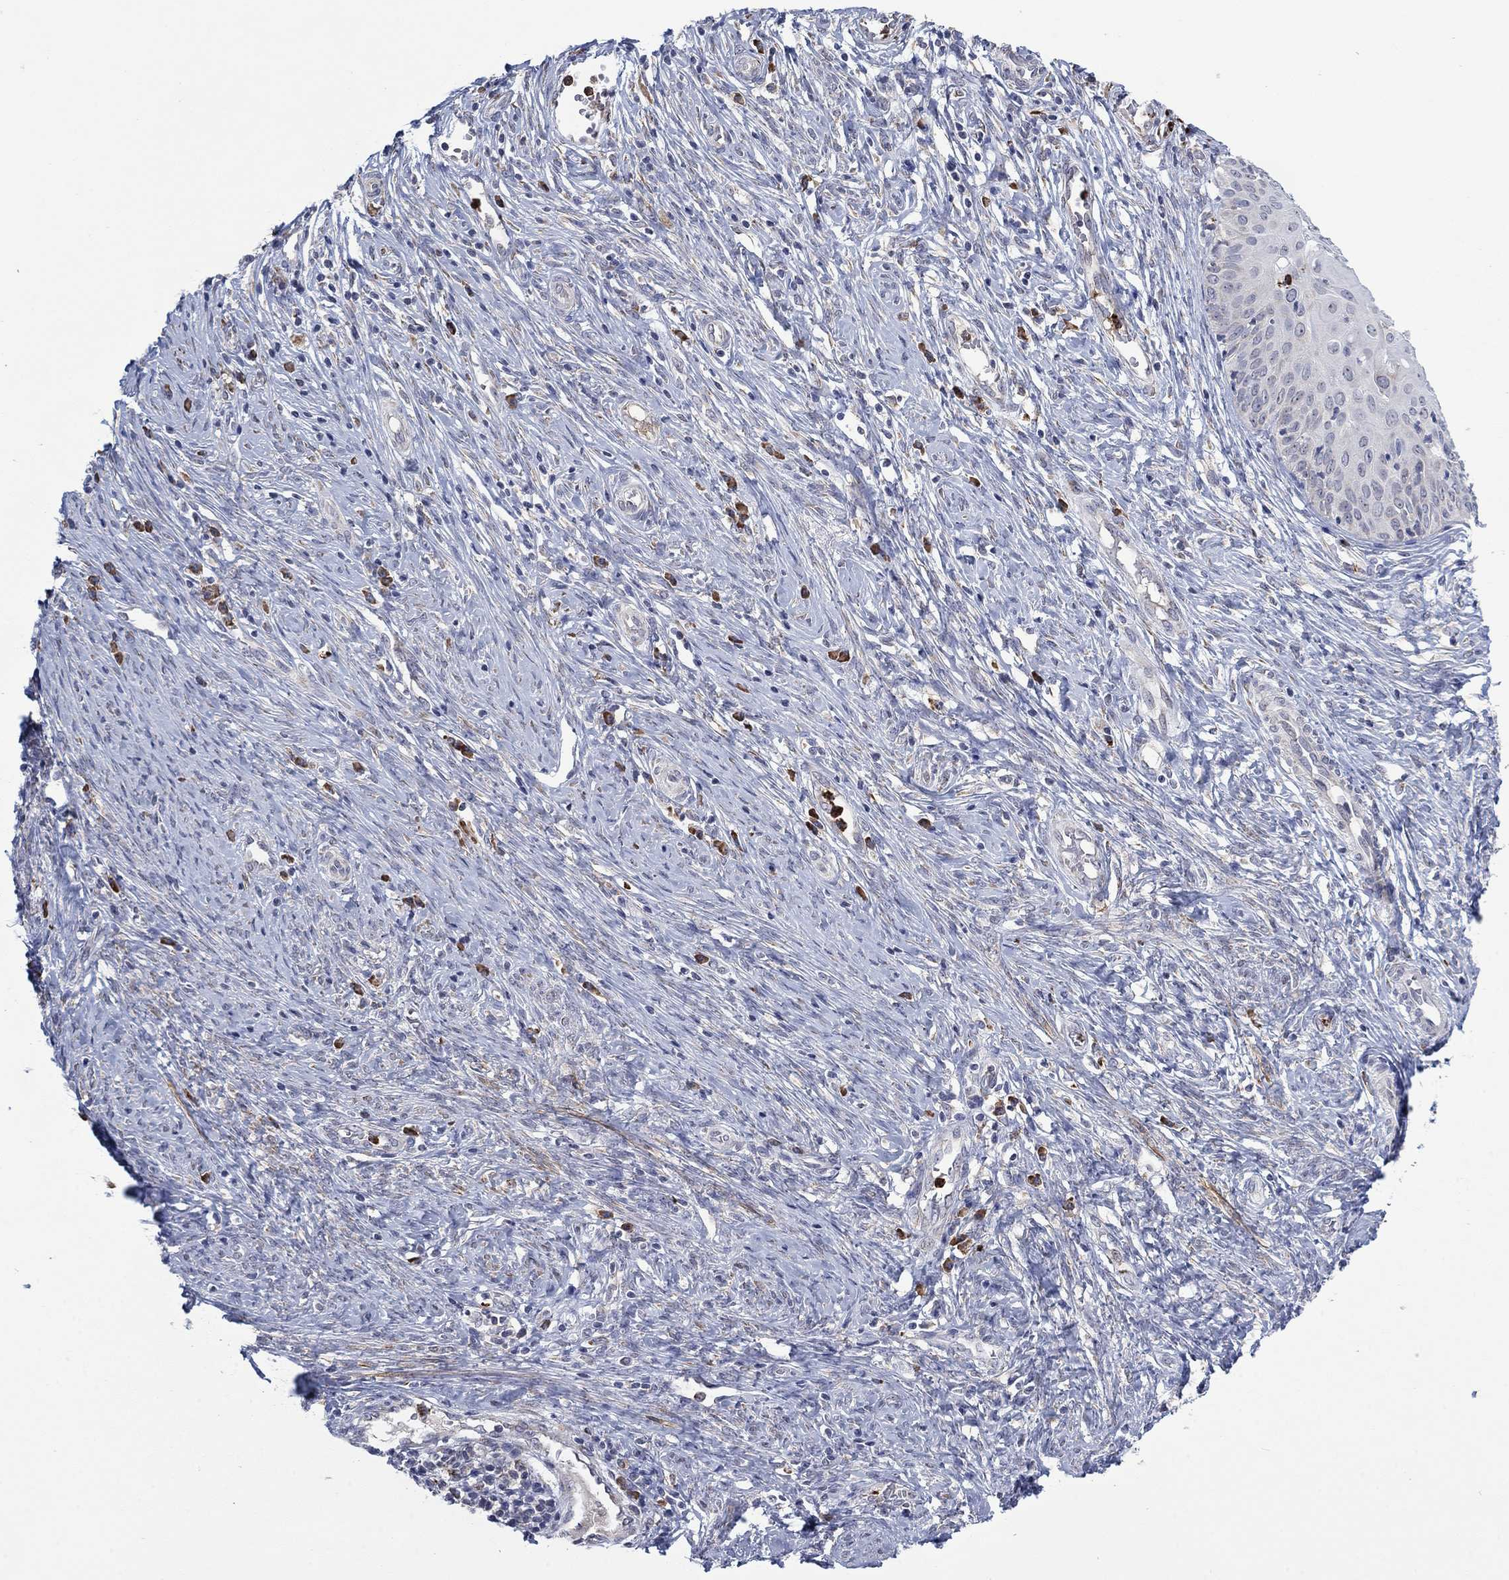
{"staining": {"intensity": "negative", "quantity": "none", "location": "none"}, "tissue": "cervical cancer", "cell_type": "Tumor cells", "image_type": "cancer", "snomed": [{"axis": "morphology", "description": "Normal tissue, NOS"}, {"axis": "morphology", "description": "Squamous cell carcinoma, NOS"}, {"axis": "topography", "description": "Cervix"}], "caption": "A histopathology image of human cervical squamous cell carcinoma is negative for staining in tumor cells.", "gene": "MTRFR", "patient": {"sex": "female", "age": 39}}